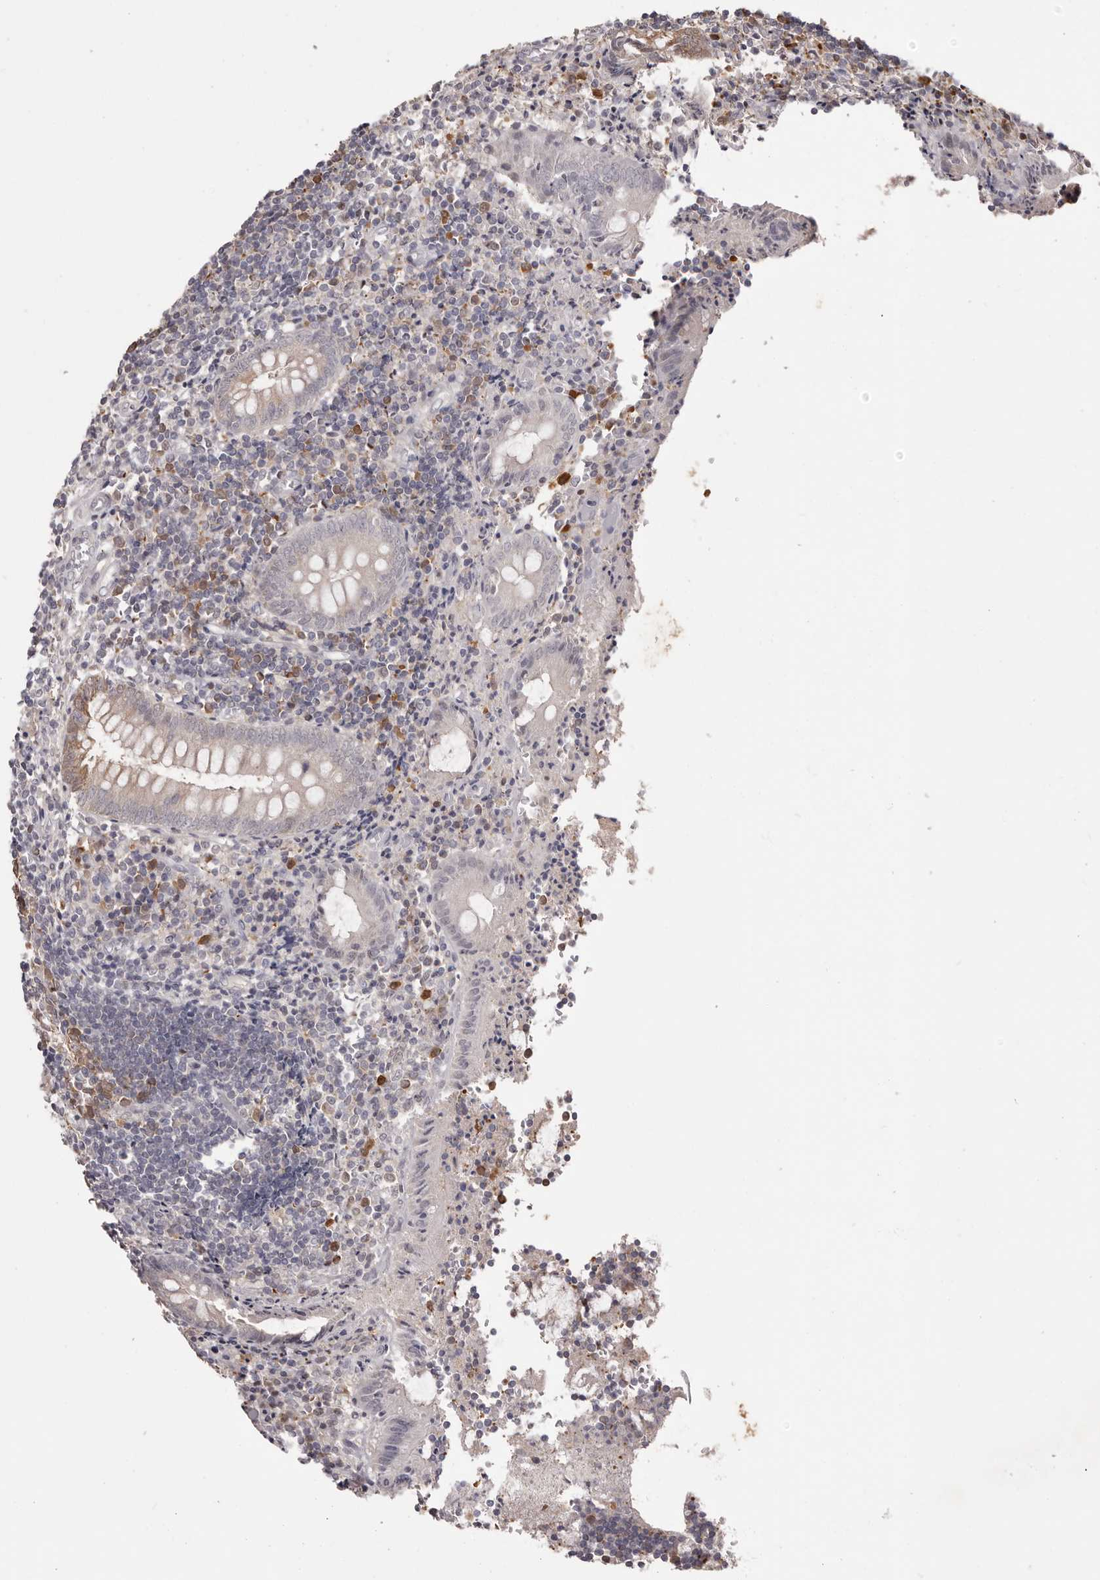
{"staining": {"intensity": "moderate", "quantity": "<25%", "location": "cytoplasmic/membranous"}, "tissue": "appendix", "cell_type": "Glandular cells", "image_type": "normal", "snomed": [{"axis": "morphology", "description": "Normal tissue, NOS"}, {"axis": "topography", "description": "Appendix"}], "caption": "About <25% of glandular cells in normal appendix reveal moderate cytoplasmic/membranous protein expression as visualized by brown immunohistochemical staining.", "gene": "GFOD1", "patient": {"sex": "female", "age": 17}}